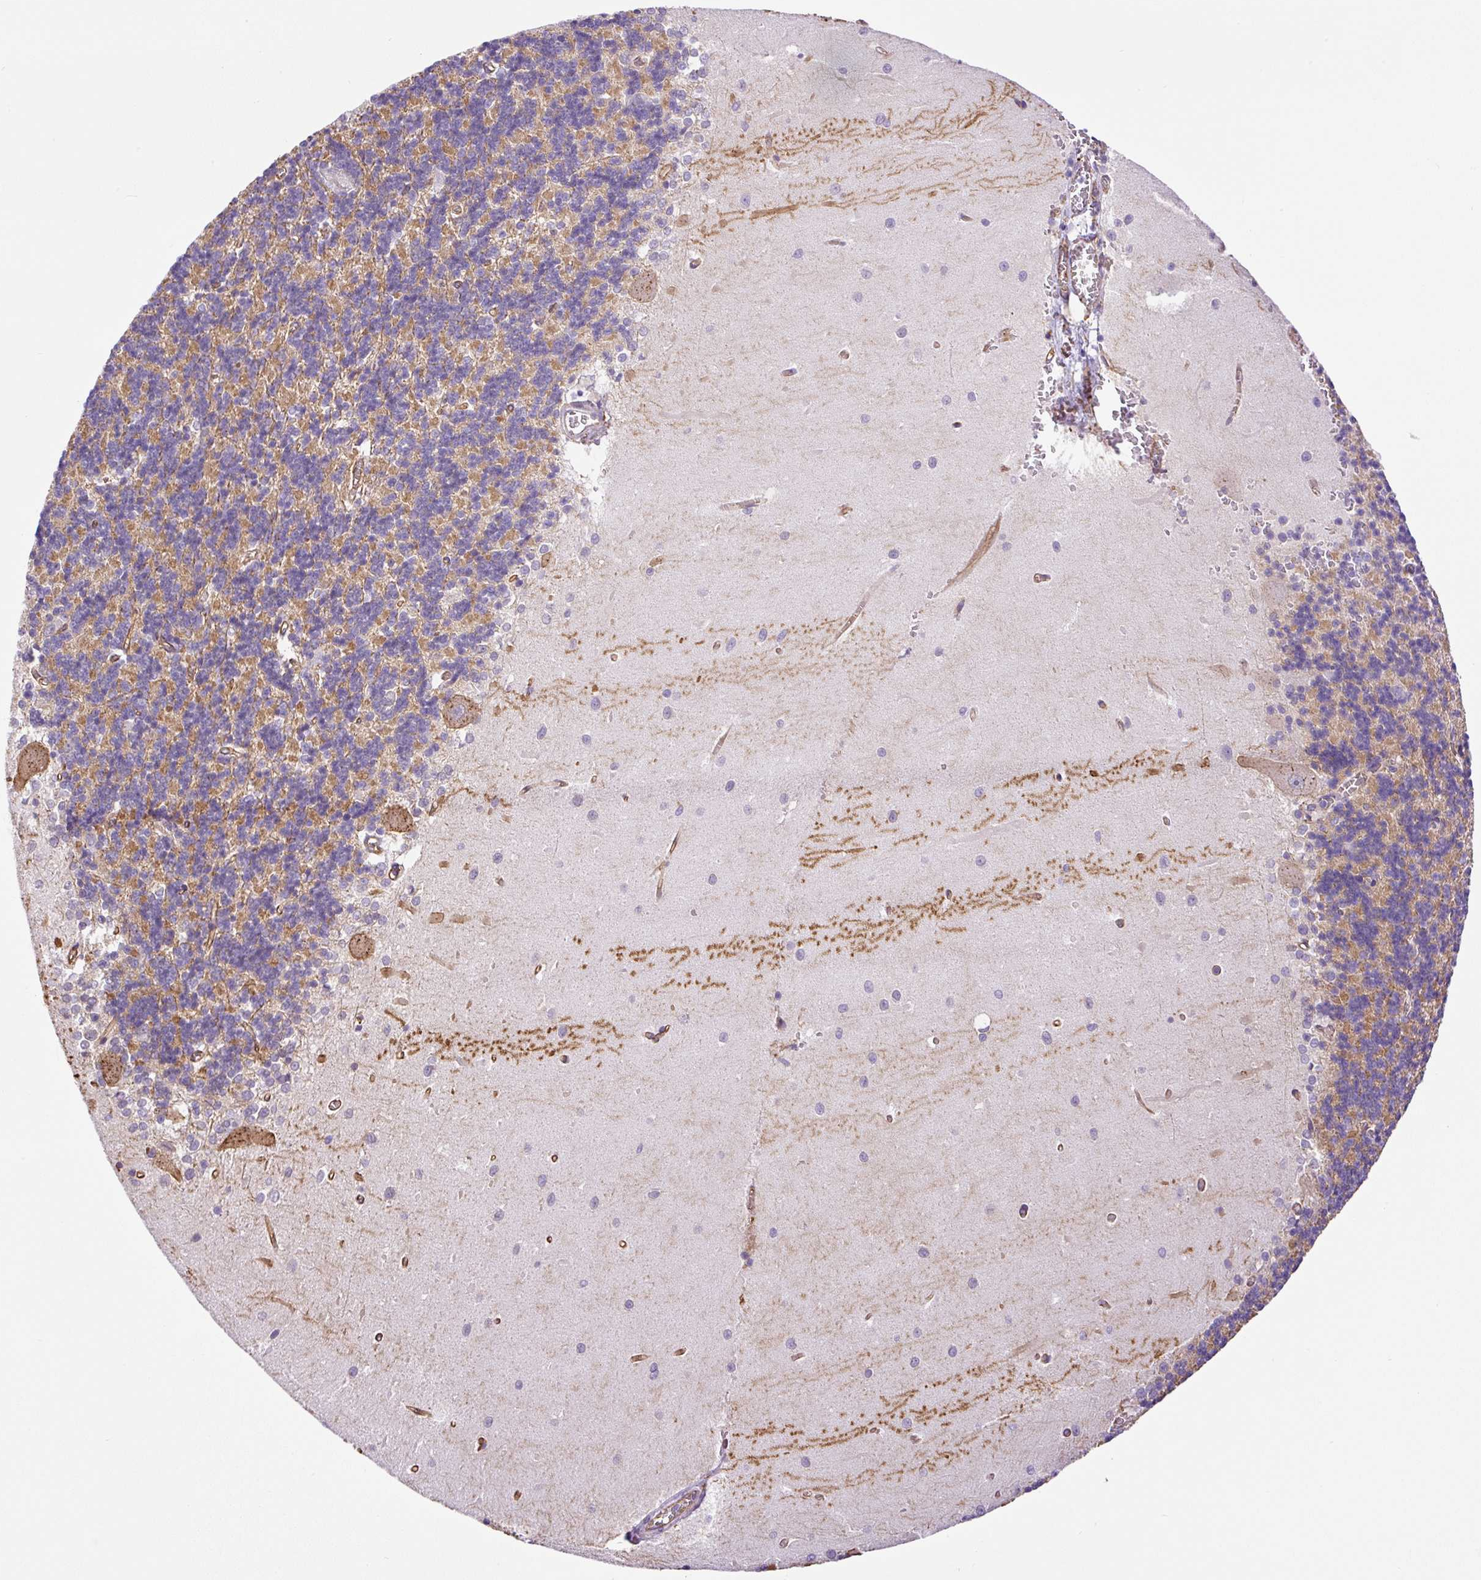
{"staining": {"intensity": "moderate", "quantity": "<25%", "location": "cytoplasmic/membranous"}, "tissue": "cerebellum", "cell_type": "Cells in granular layer", "image_type": "normal", "snomed": [{"axis": "morphology", "description": "Normal tissue, NOS"}, {"axis": "topography", "description": "Cerebellum"}], "caption": "About <25% of cells in granular layer in unremarkable human cerebellum show moderate cytoplasmic/membranous protein positivity as visualized by brown immunohistochemical staining.", "gene": "MYO5C", "patient": {"sex": "male", "age": 37}}